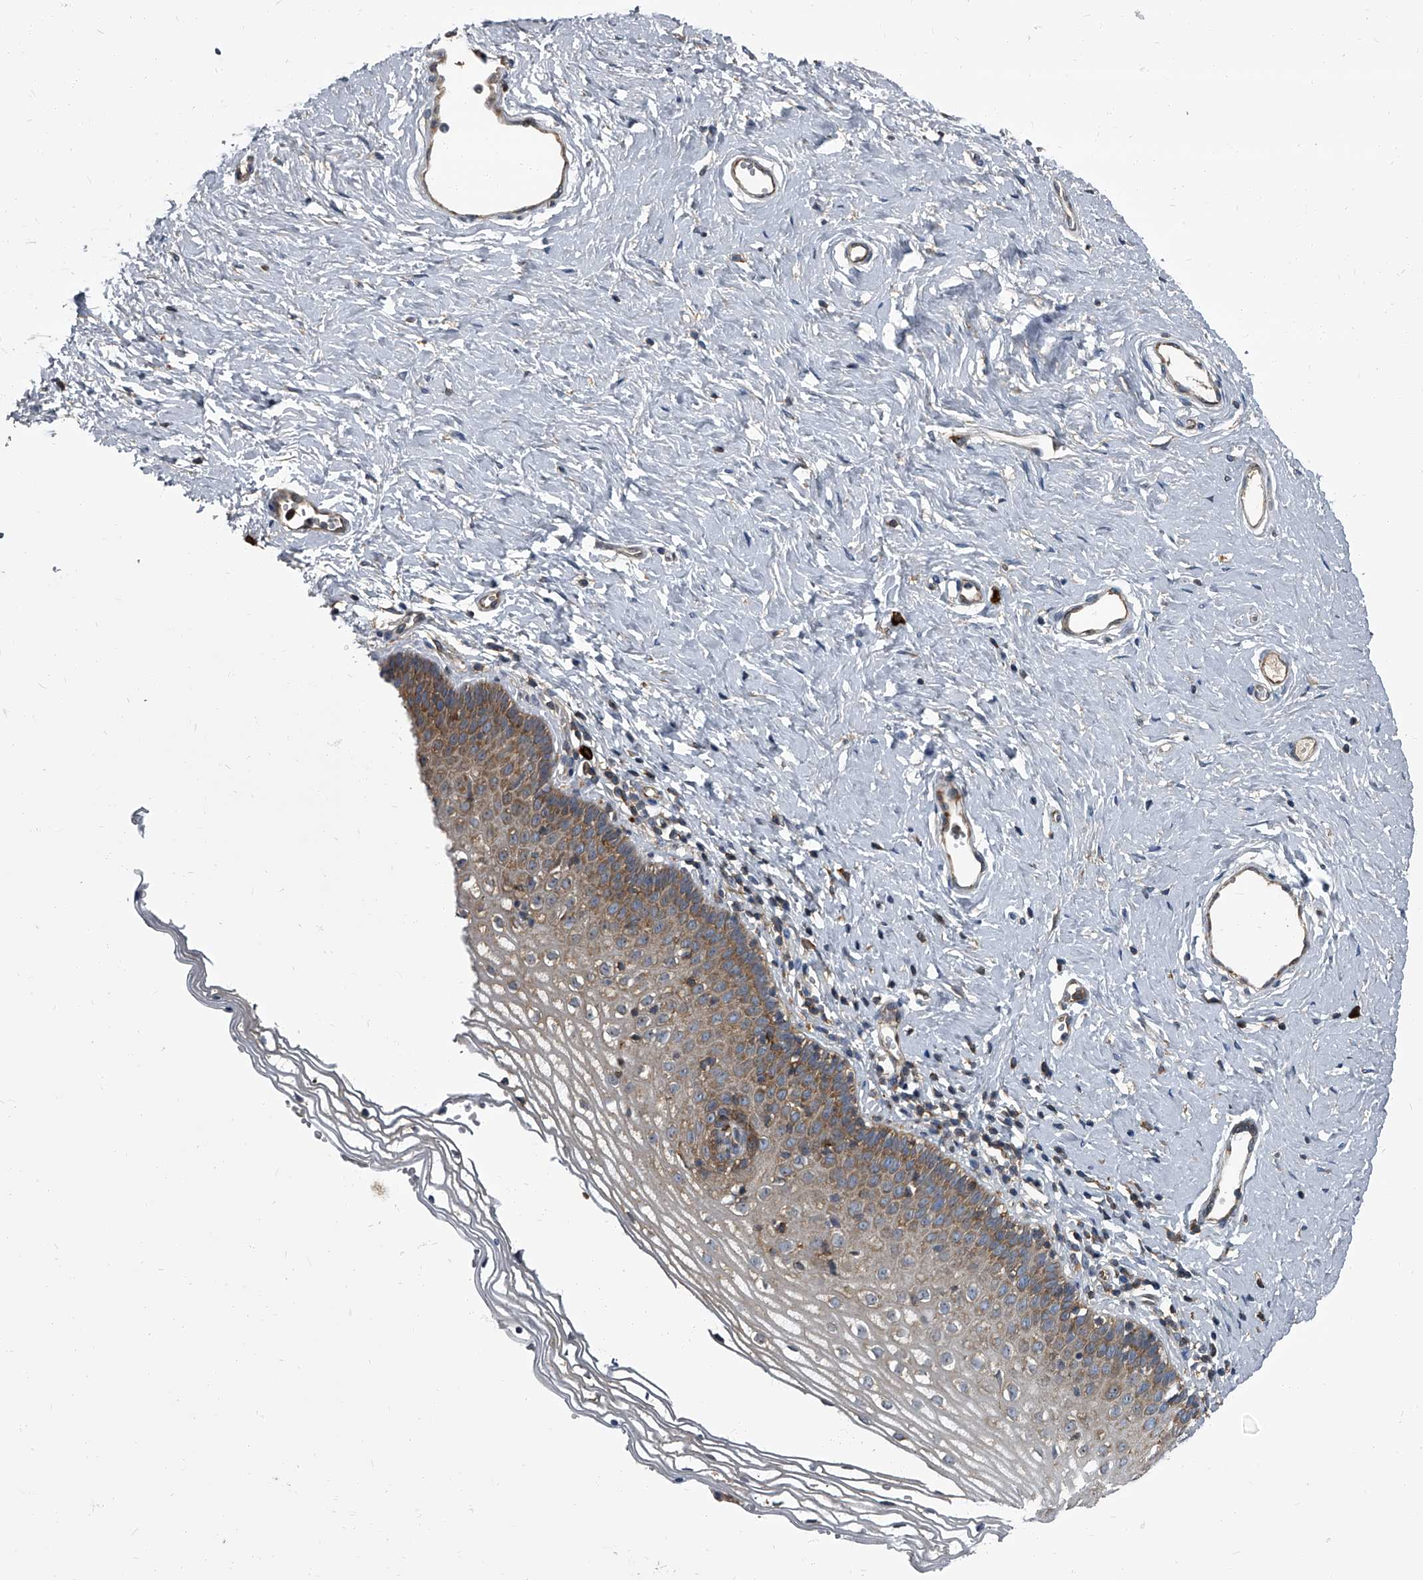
{"staining": {"intensity": "moderate", "quantity": ">75%", "location": "cytoplasmic/membranous"}, "tissue": "vagina", "cell_type": "Squamous epithelial cells", "image_type": "normal", "snomed": [{"axis": "morphology", "description": "Normal tissue, NOS"}, {"axis": "topography", "description": "Vagina"}], "caption": "IHC image of normal human vagina stained for a protein (brown), which displays medium levels of moderate cytoplasmic/membranous positivity in approximately >75% of squamous epithelial cells.", "gene": "CDV3", "patient": {"sex": "female", "age": 32}}